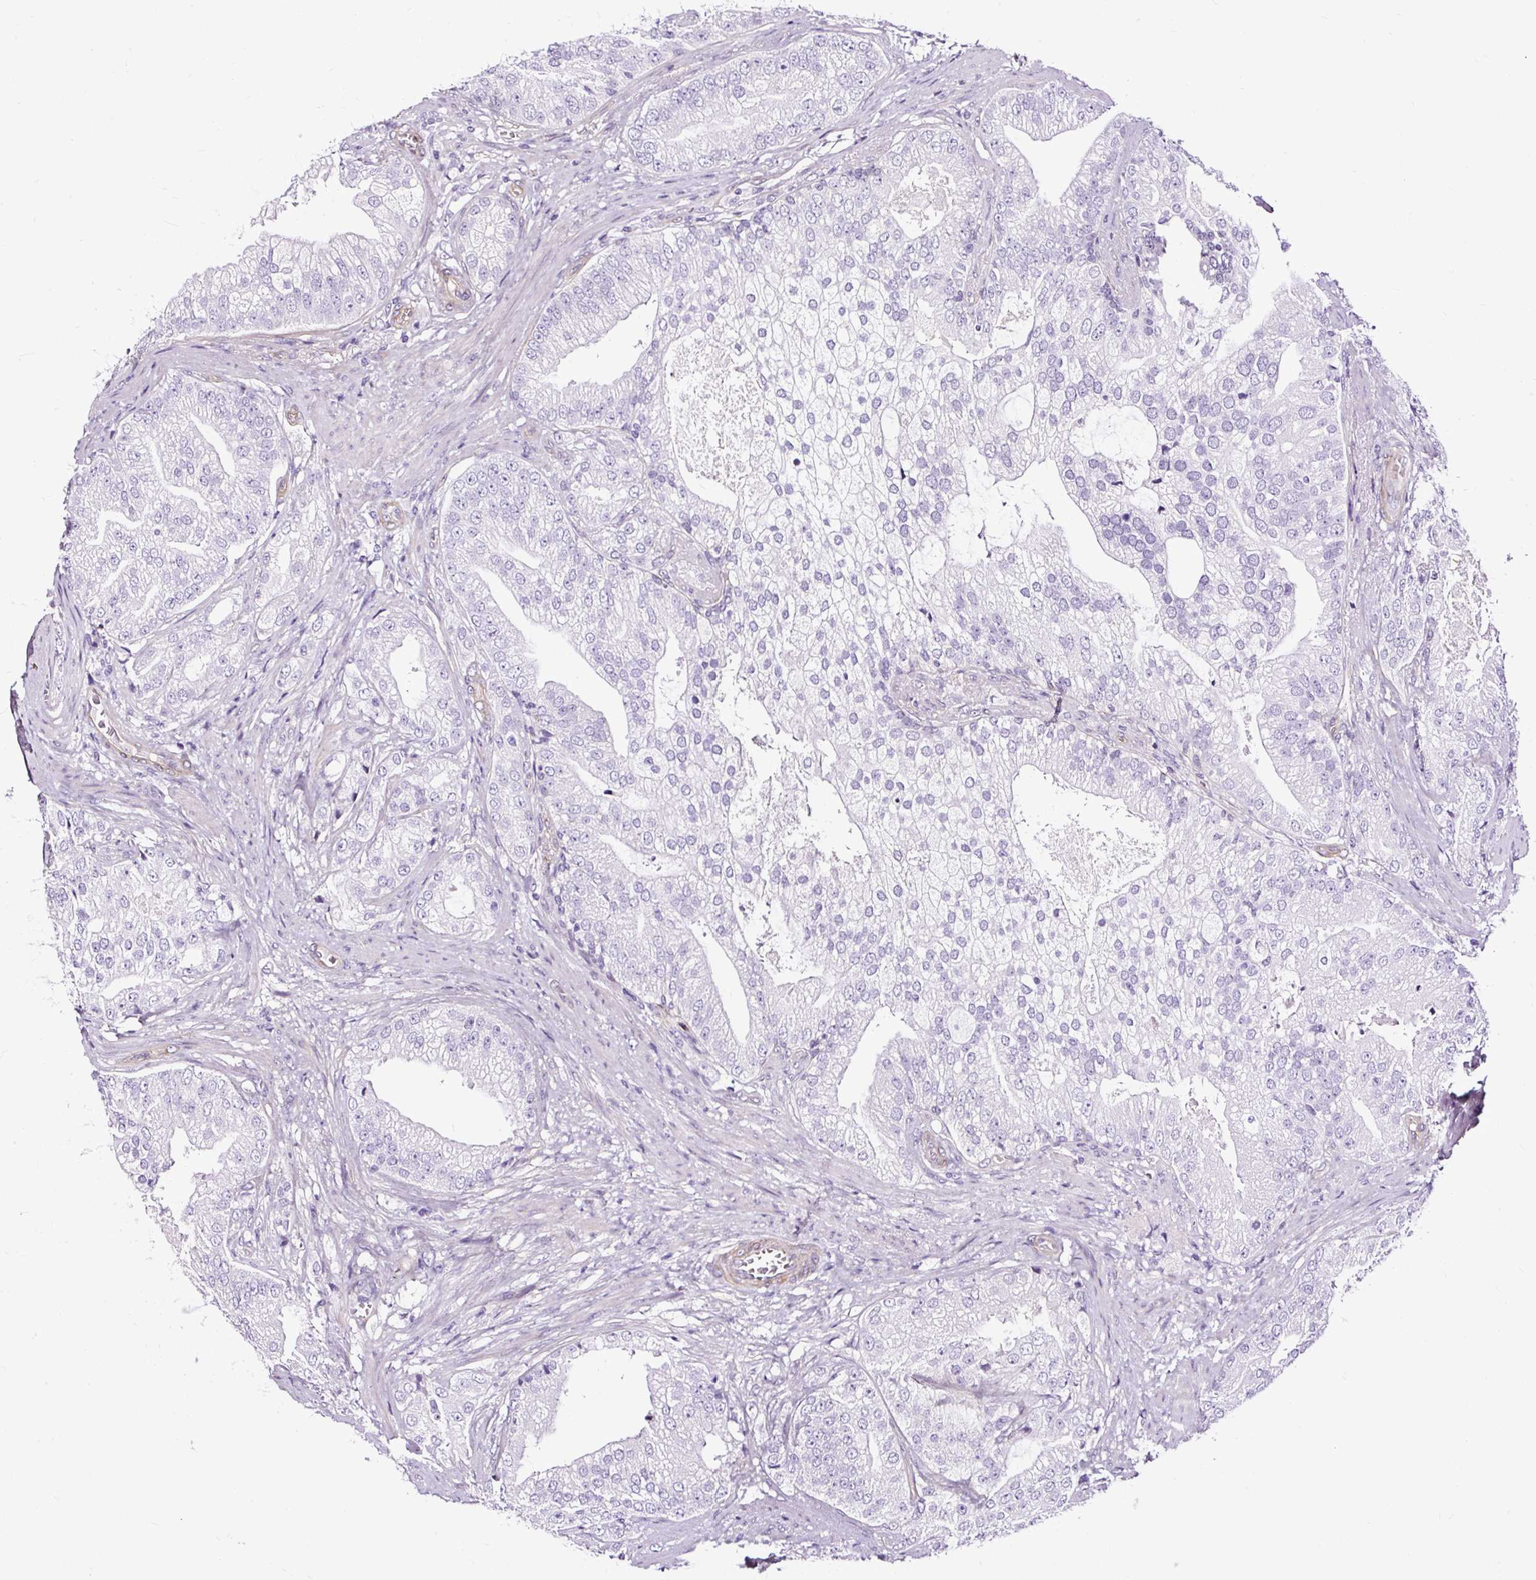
{"staining": {"intensity": "negative", "quantity": "none", "location": "none"}, "tissue": "prostate cancer", "cell_type": "Tumor cells", "image_type": "cancer", "snomed": [{"axis": "morphology", "description": "Adenocarcinoma, High grade"}, {"axis": "topography", "description": "Prostate"}], "caption": "Immunohistochemical staining of human adenocarcinoma (high-grade) (prostate) displays no significant staining in tumor cells. (DAB IHC with hematoxylin counter stain).", "gene": "SLC7A8", "patient": {"sex": "male", "age": 70}}